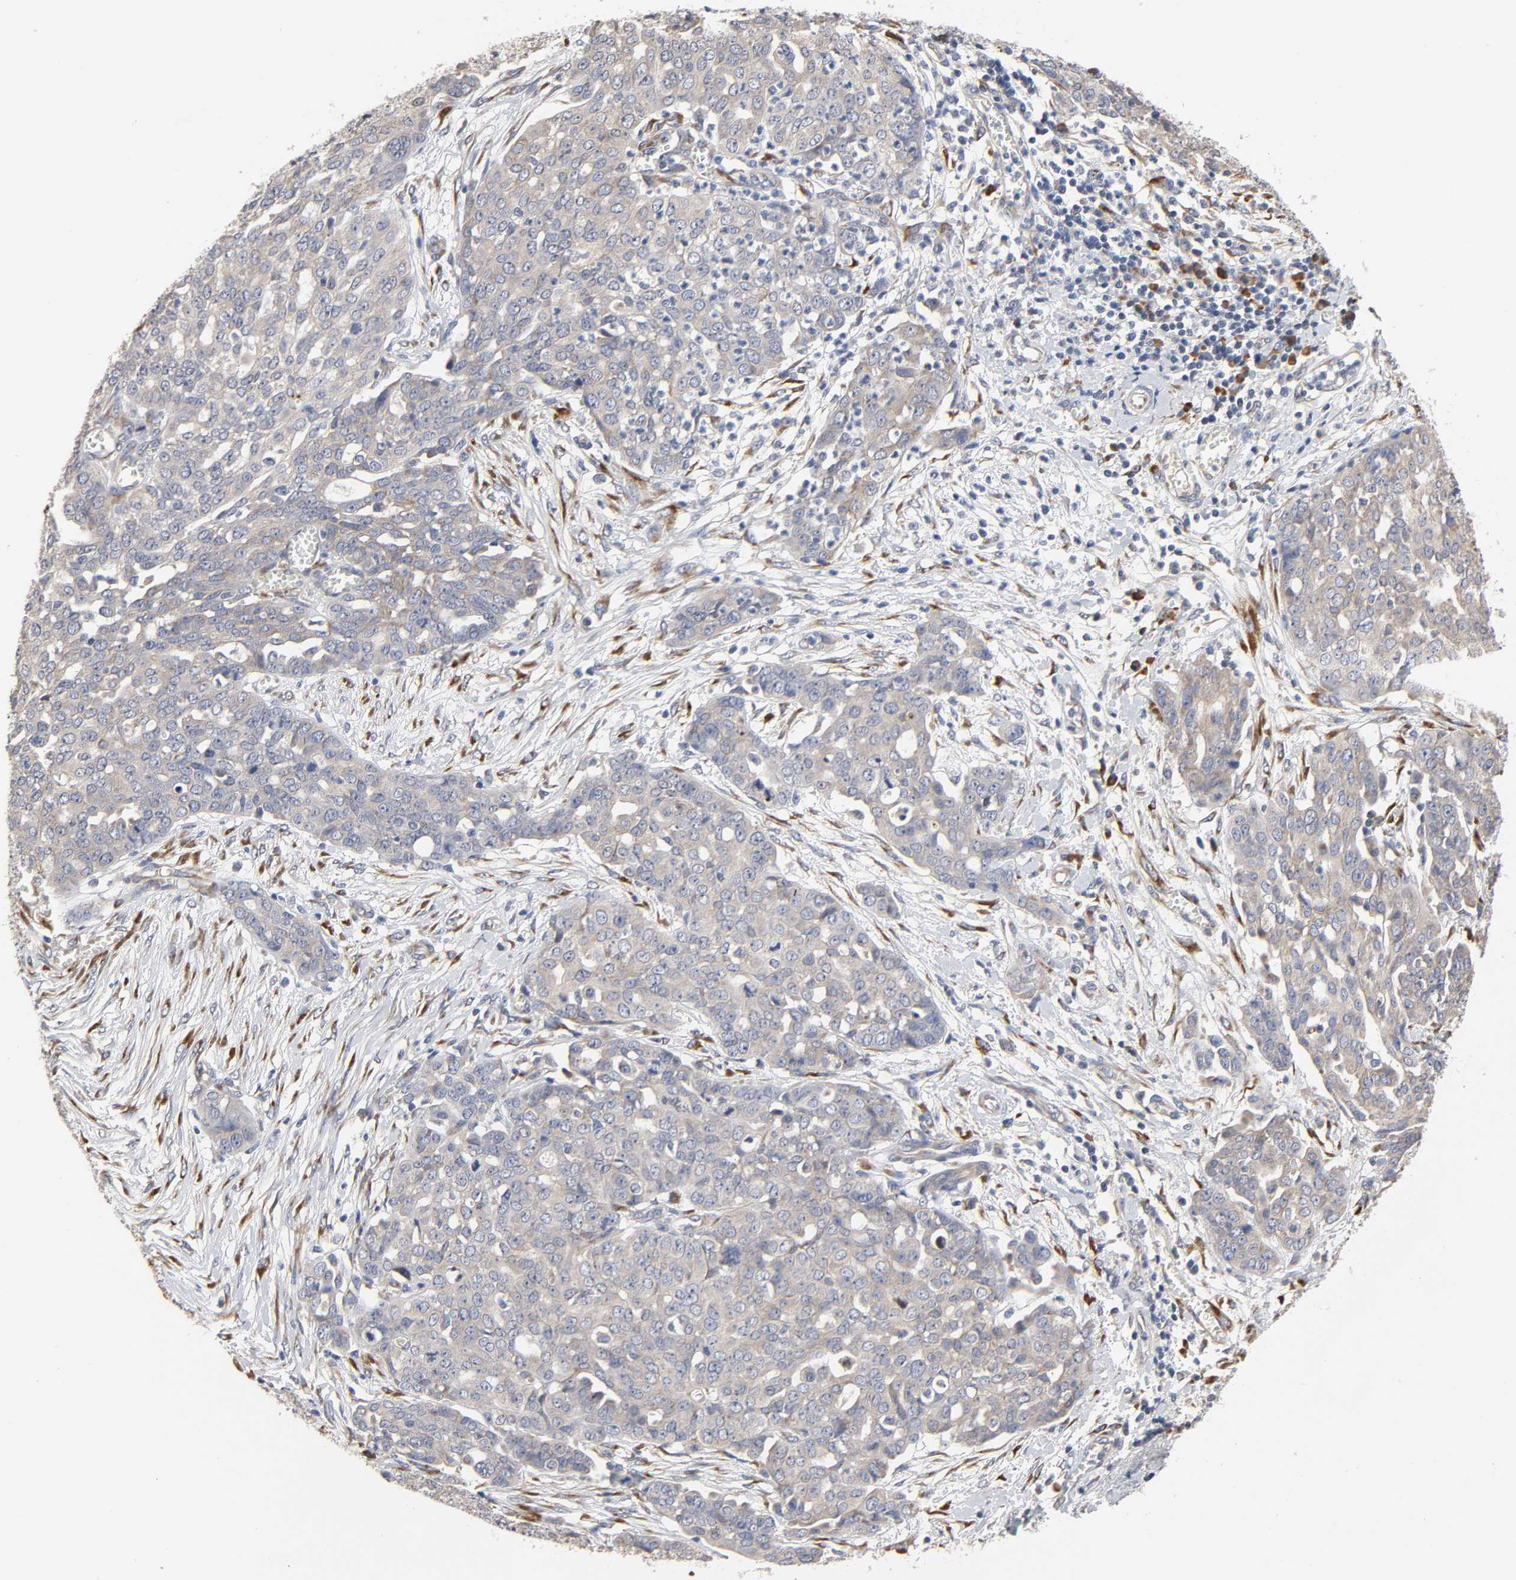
{"staining": {"intensity": "negative", "quantity": "none", "location": "none"}, "tissue": "ovarian cancer", "cell_type": "Tumor cells", "image_type": "cancer", "snomed": [{"axis": "morphology", "description": "Cystadenocarcinoma, serous, NOS"}, {"axis": "topography", "description": "Soft tissue"}, {"axis": "topography", "description": "Ovary"}], "caption": "Tumor cells are negative for protein expression in human ovarian cancer. (DAB immunohistochemistry, high magnification).", "gene": "HDLBP", "patient": {"sex": "female", "age": 57}}